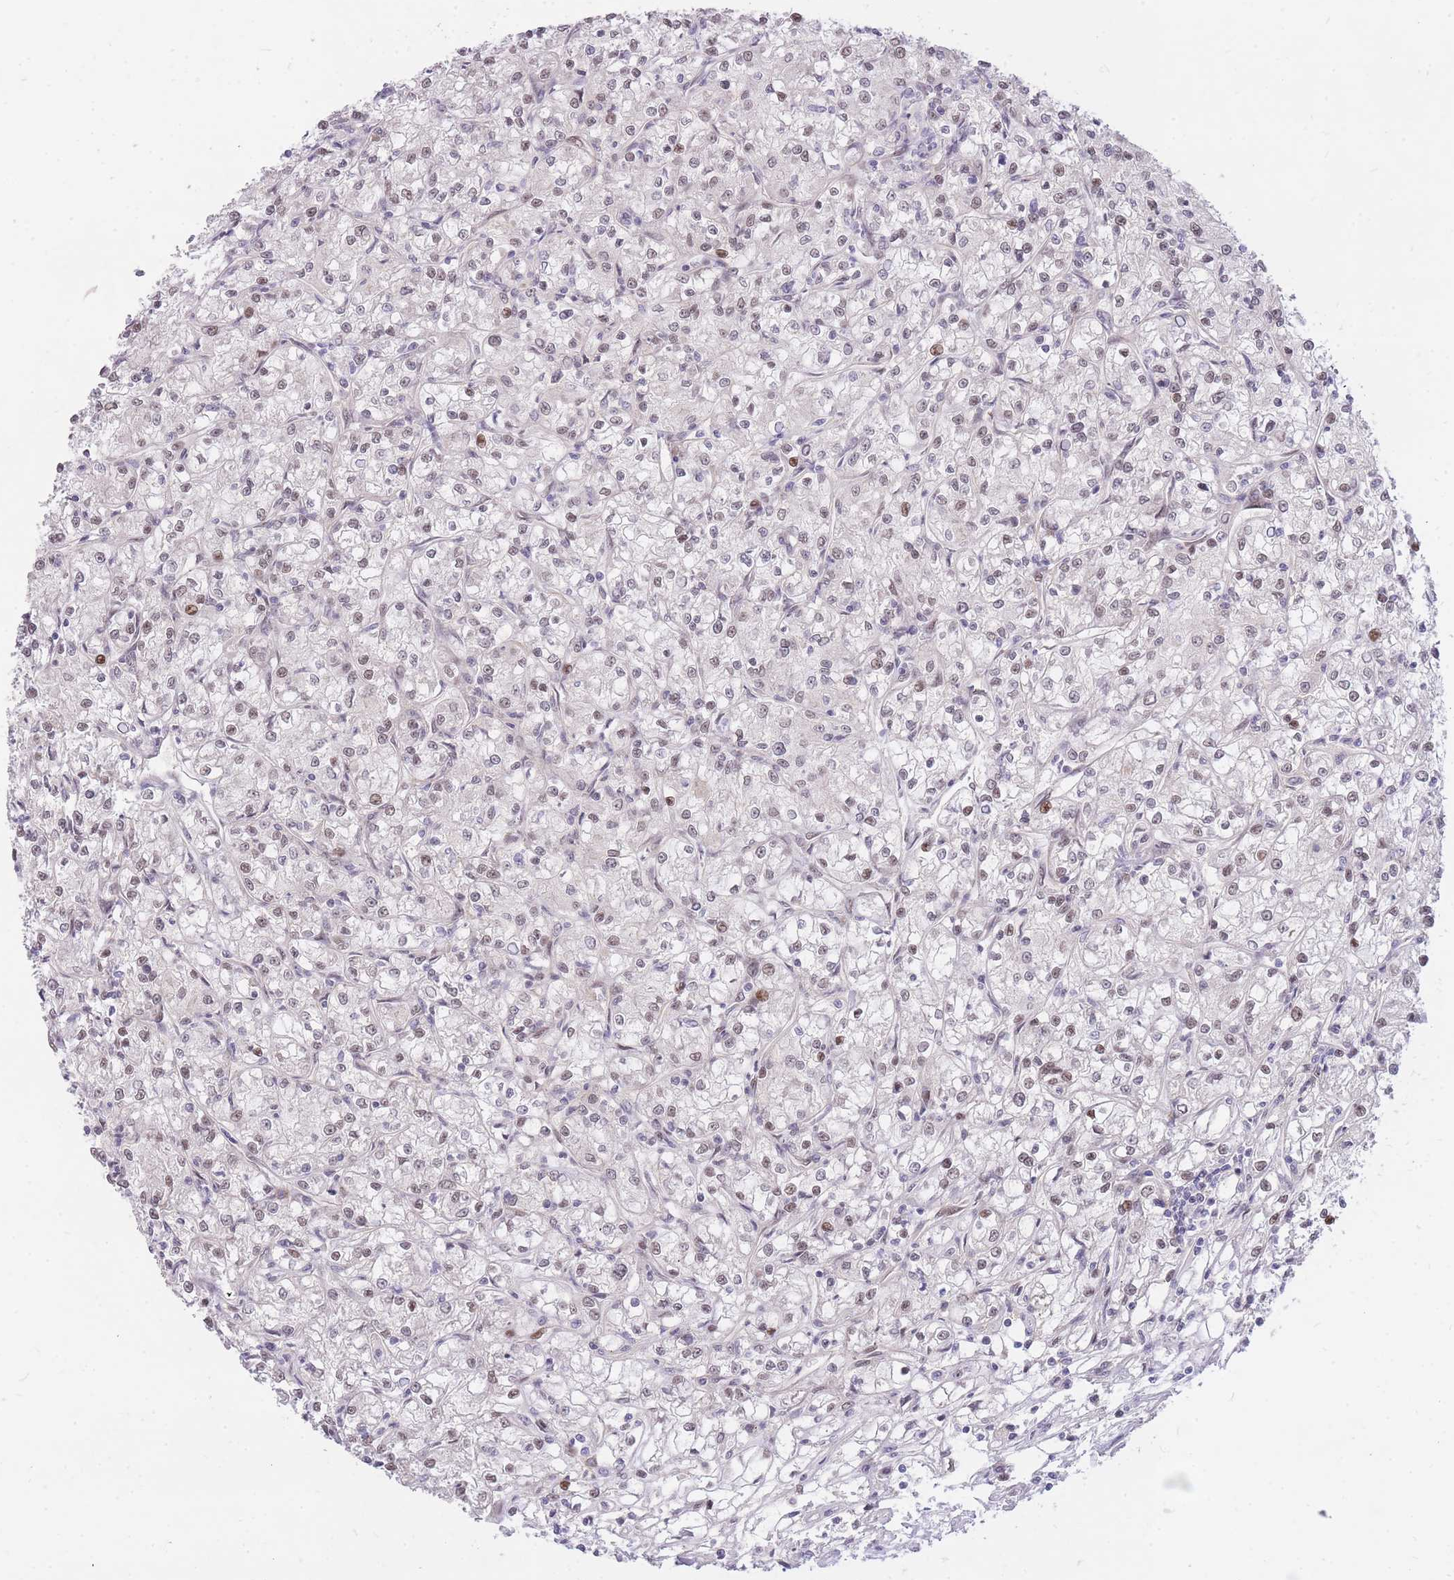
{"staining": {"intensity": "weak", "quantity": "25%-75%", "location": "nuclear"}, "tissue": "renal cancer", "cell_type": "Tumor cells", "image_type": "cancer", "snomed": [{"axis": "morphology", "description": "Adenocarcinoma, NOS"}, {"axis": "topography", "description": "Kidney"}], "caption": "Immunohistochemical staining of renal cancer (adenocarcinoma) exhibits low levels of weak nuclear protein expression in approximately 25%-75% of tumor cells. The protein is shown in brown color, while the nuclei are stained blue.", "gene": "TLE2", "patient": {"sex": "female", "age": 59}}